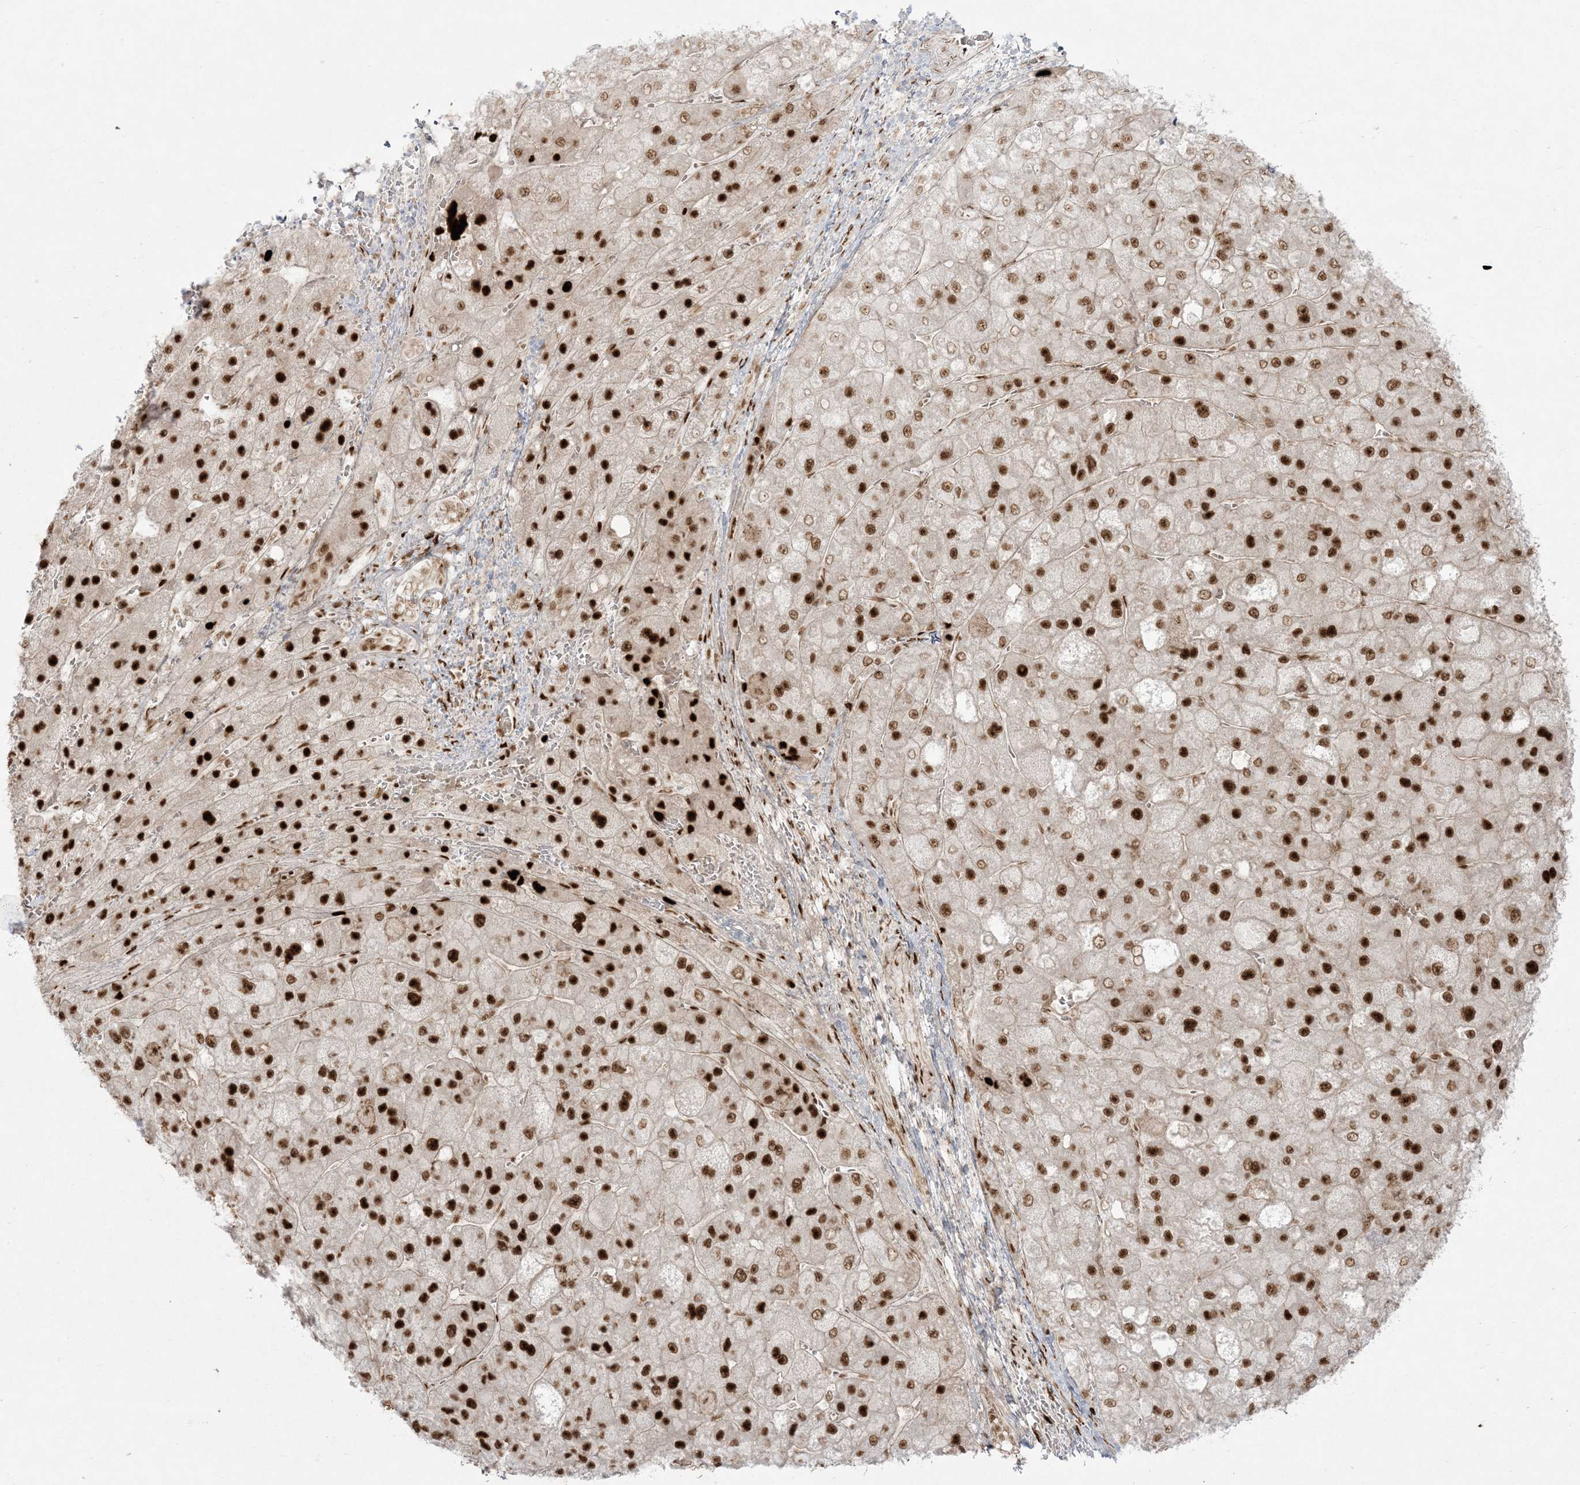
{"staining": {"intensity": "strong", "quantity": ">75%", "location": "nuclear"}, "tissue": "liver cancer", "cell_type": "Tumor cells", "image_type": "cancer", "snomed": [{"axis": "morphology", "description": "Carcinoma, Hepatocellular, NOS"}, {"axis": "topography", "description": "Liver"}], "caption": "Approximately >75% of tumor cells in hepatocellular carcinoma (liver) exhibit strong nuclear protein positivity as visualized by brown immunohistochemical staining.", "gene": "RBM10", "patient": {"sex": "male", "age": 57}}